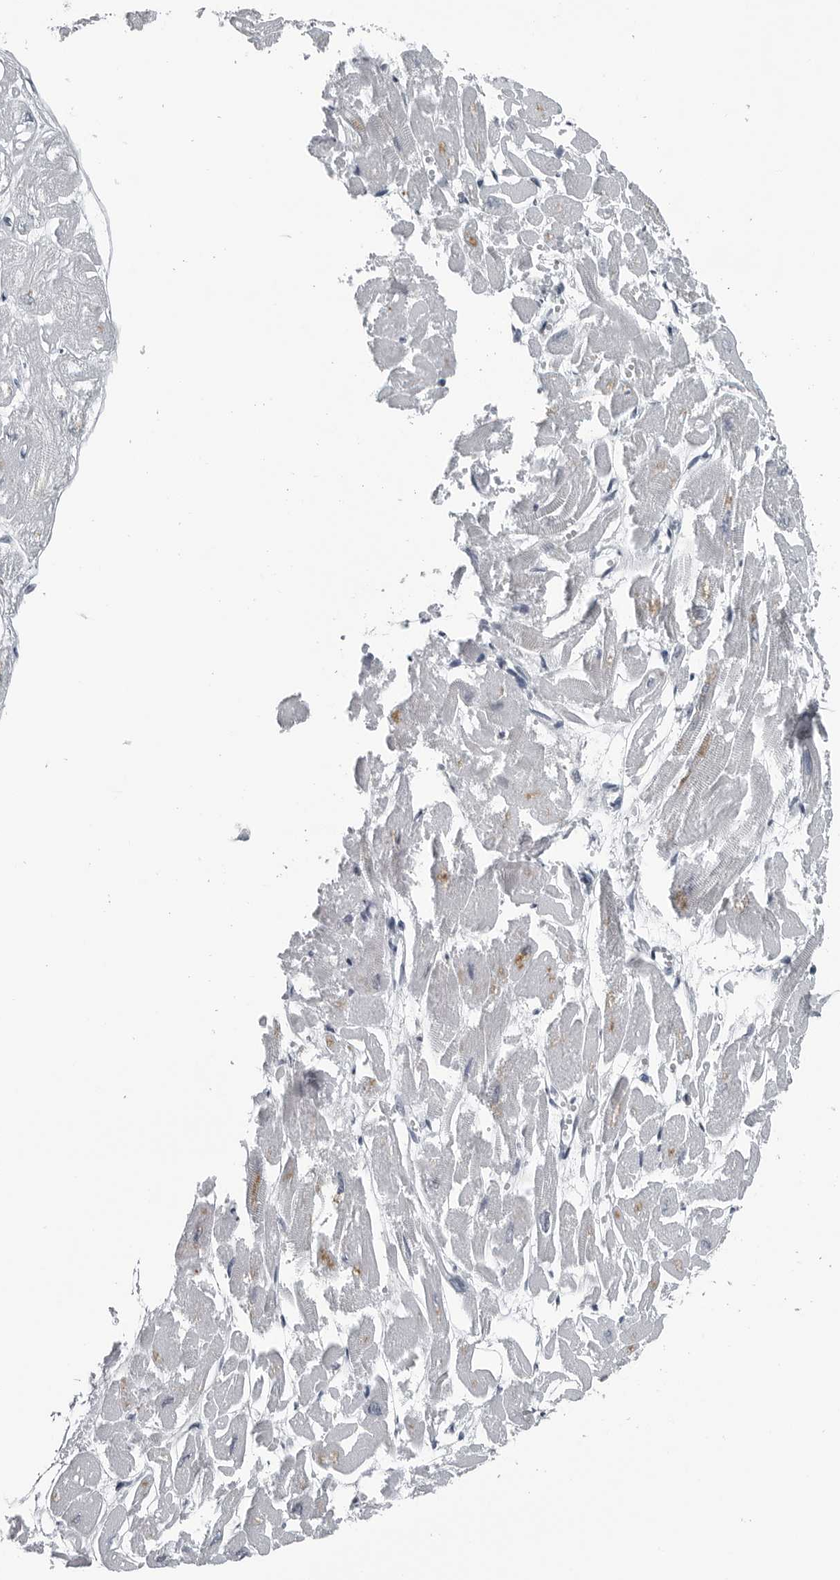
{"staining": {"intensity": "negative", "quantity": "none", "location": "none"}, "tissue": "heart muscle", "cell_type": "Cardiomyocytes", "image_type": "normal", "snomed": [{"axis": "morphology", "description": "Normal tissue, NOS"}, {"axis": "topography", "description": "Heart"}], "caption": "IHC histopathology image of unremarkable heart muscle: heart muscle stained with DAB (3,3'-diaminobenzidine) reveals no significant protein positivity in cardiomyocytes.", "gene": "AKR1A1", "patient": {"sex": "male", "age": 54}}